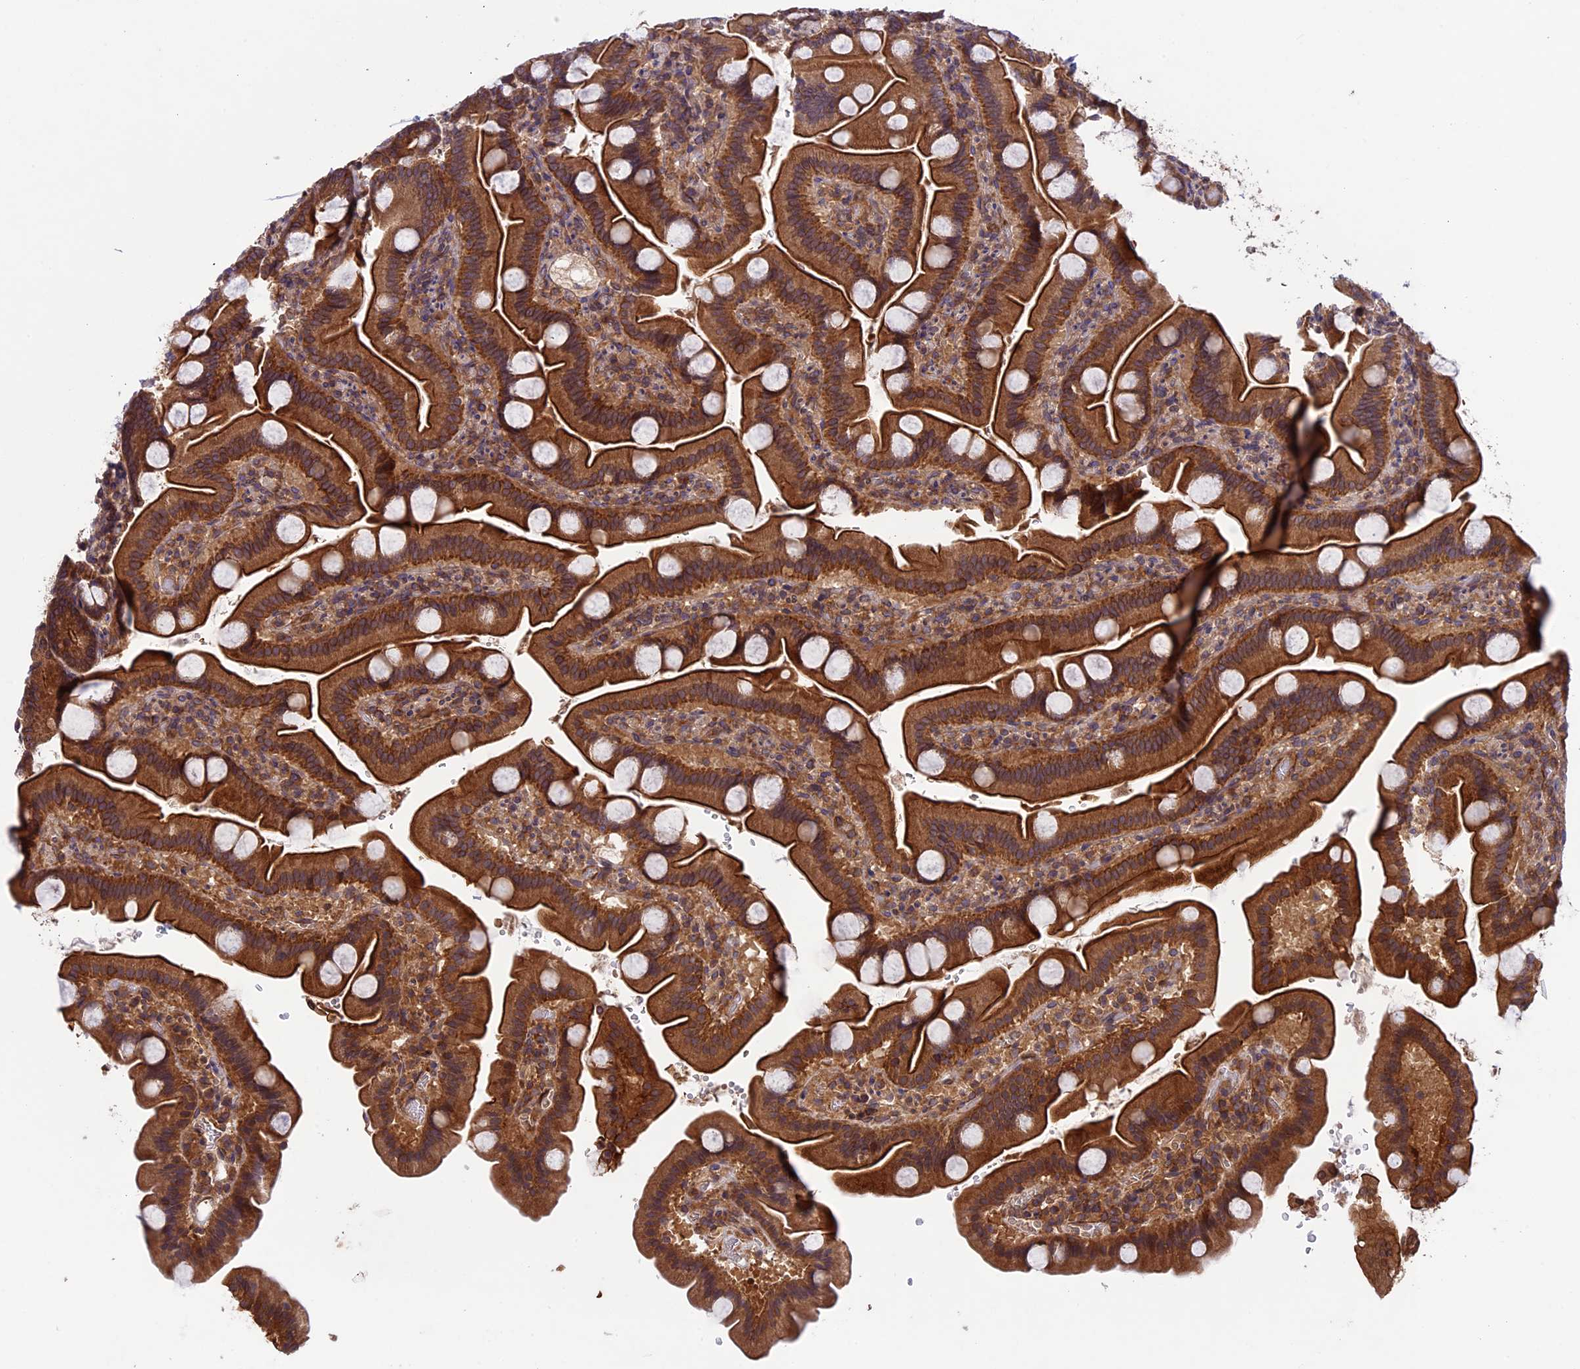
{"staining": {"intensity": "strong", "quantity": ">75%", "location": "cytoplasmic/membranous,nuclear"}, "tissue": "duodenum", "cell_type": "Glandular cells", "image_type": "normal", "snomed": [{"axis": "morphology", "description": "Normal tissue, NOS"}, {"axis": "topography", "description": "Duodenum"}], "caption": "This photomicrograph demonstrates benign duodenum stained with immunohistochemistry to label a protein in brown. The cytoplasmic/membranous,nuclear of glandular cells show strong positivity for the protein. Nuclei are counter-stained blue.", "gene": "CCDC125", "patient": {"sex": "male", "age": 55}}